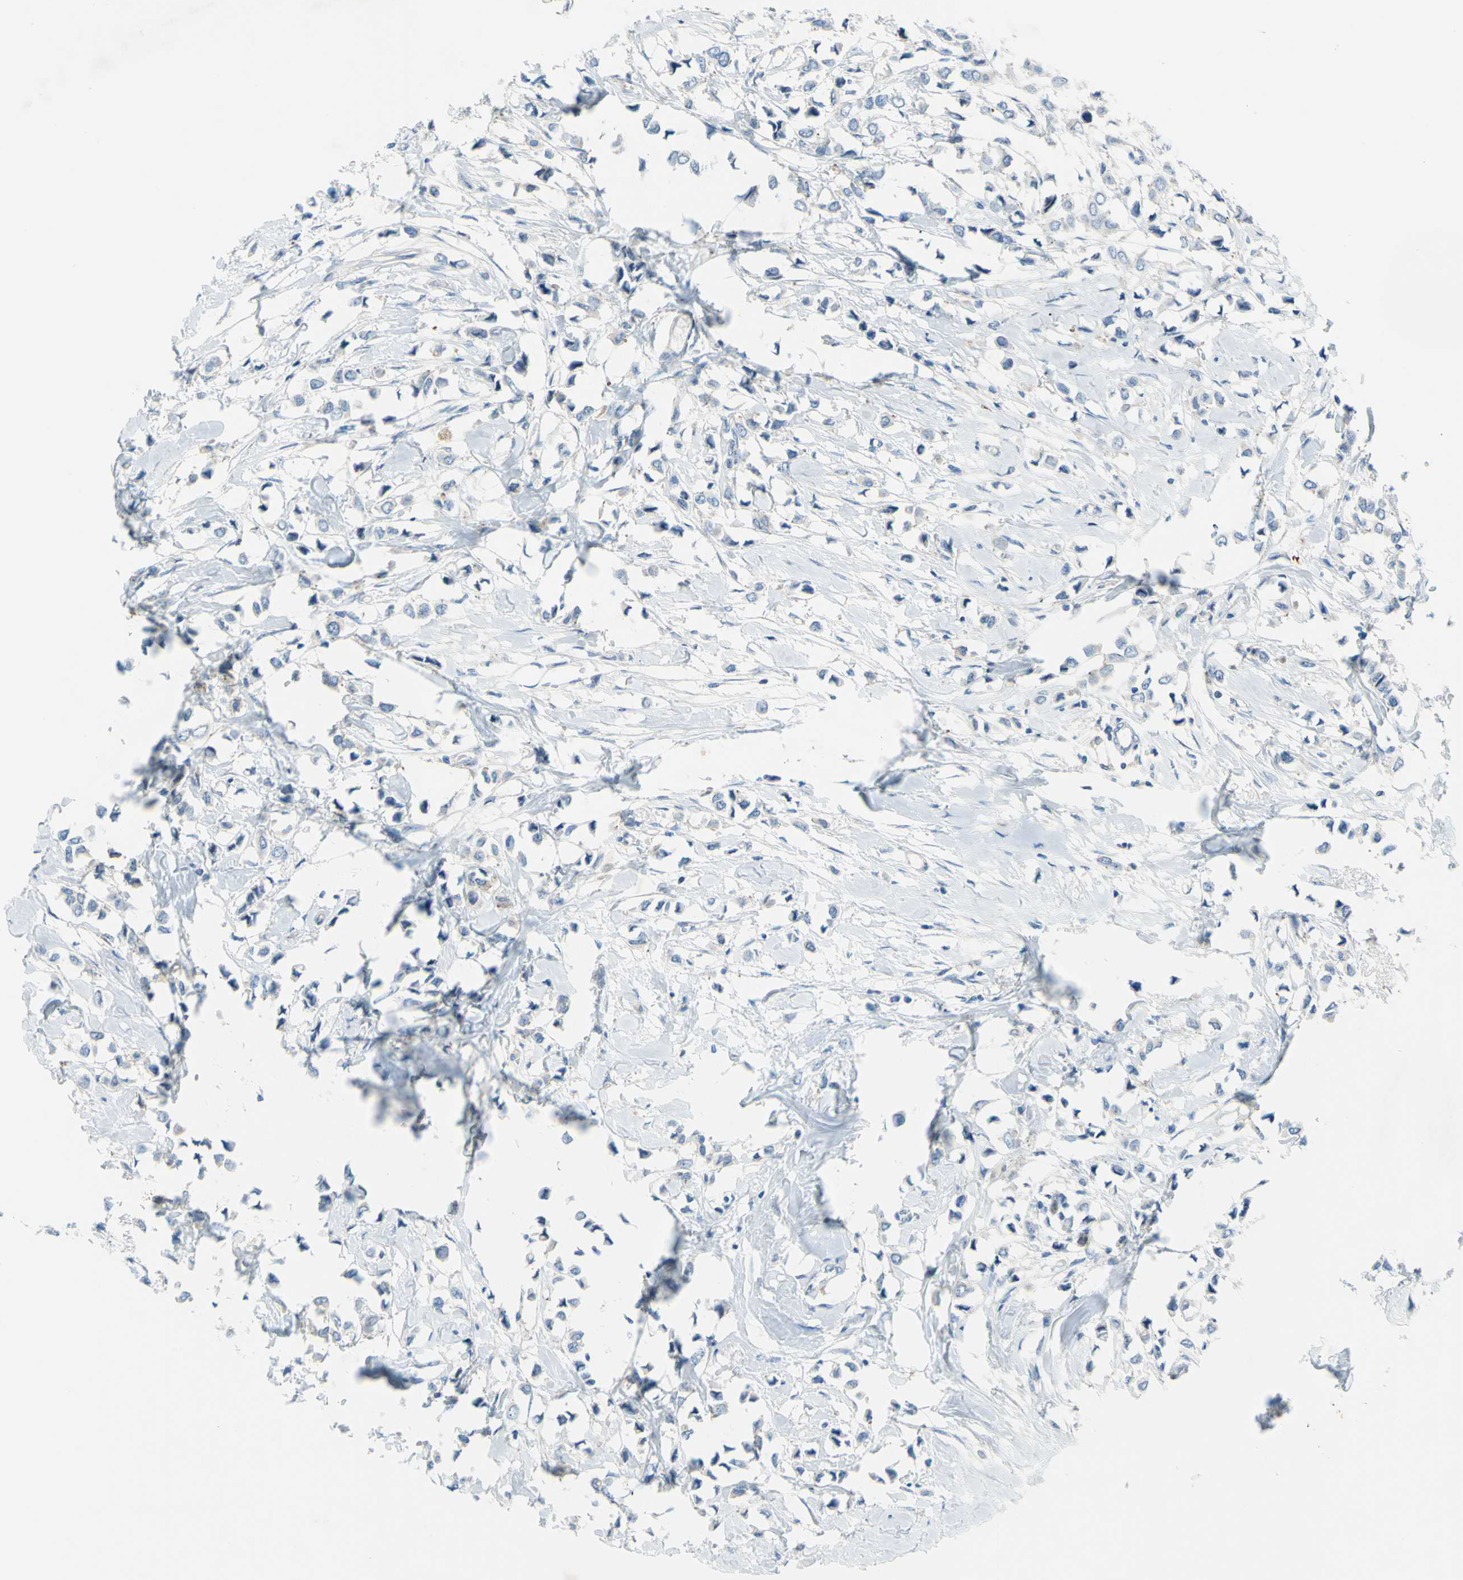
{"staining": {"intensity": "negative", "quantity": "none", "location": "none"}, "tissue": "breast cancer", "cell_type": "Tumor cells", "image_type": "cancer", "snomed": [{"axis": "morphology", "description": "Lobular carcinoma"}, {"axis": "topography", "description": "Breast"}], "caption": "A histopathology image of breast cancer stained for a protein reveals no brown staining in tumor cells.", "gene": "PAK2", "patient": {"sex": "female", "age": 51}}